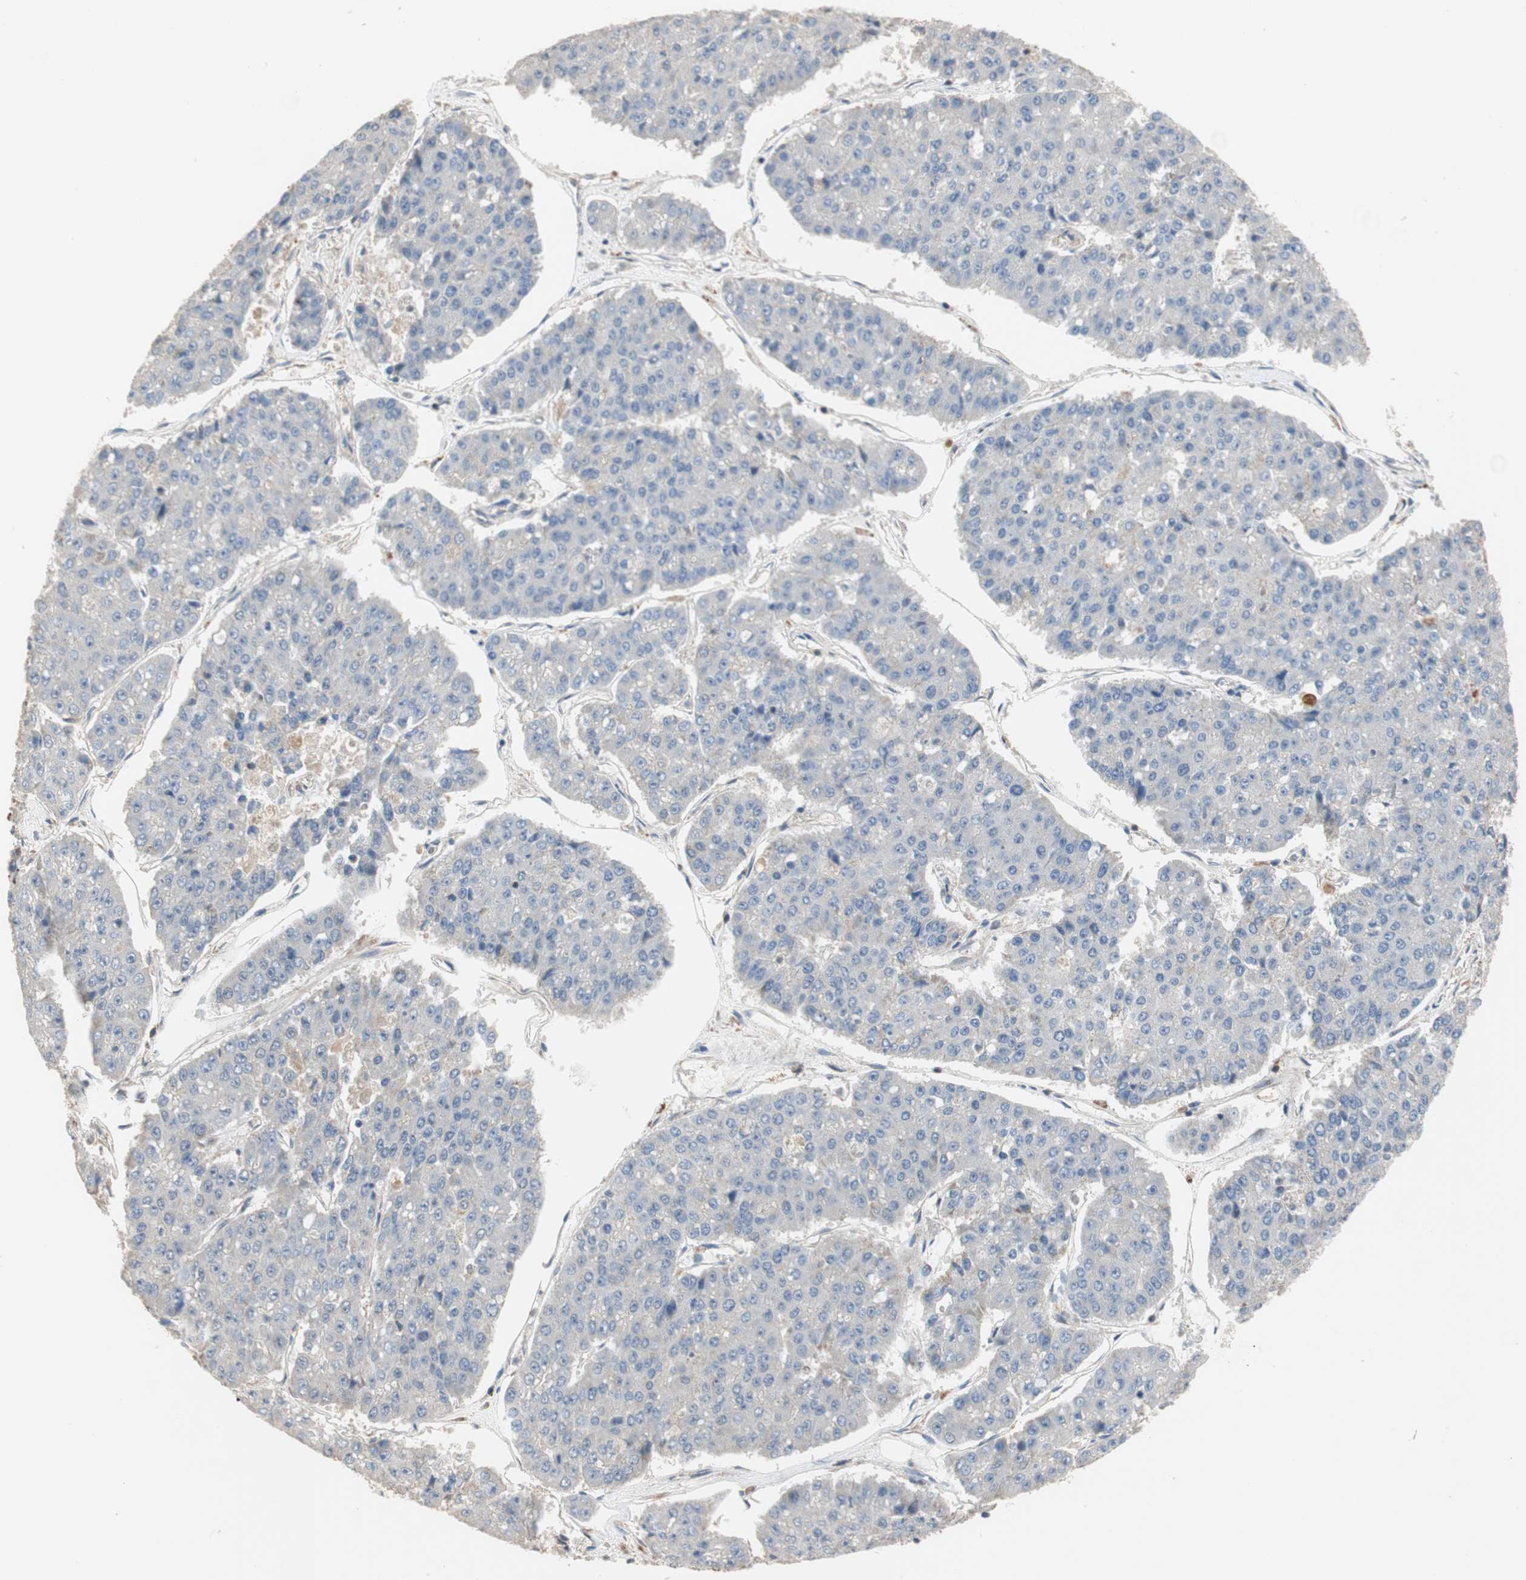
{"staining": {"intensity": "weak", "quantity": "<25%", "location": "cytoplasmic/membranous"}, "tissue": "pancreatic cancer", "cell_type": "Tumor cells", "image_type": "cancer", "snomed": [{"axis": "morphology", "description": "Adenocarcinoma, NOS"}, {"axis": "topography", "description": "Pancreas"}], "caption": "DAB (3,3'-diaminobenzidine) immunohistochemical staining of pancreatic cancer (adenocarcinoma) reveals no significant staining in tumor cells.", "gene": "MAP4K2", "patient": {"sex": "male", "age": 50}}